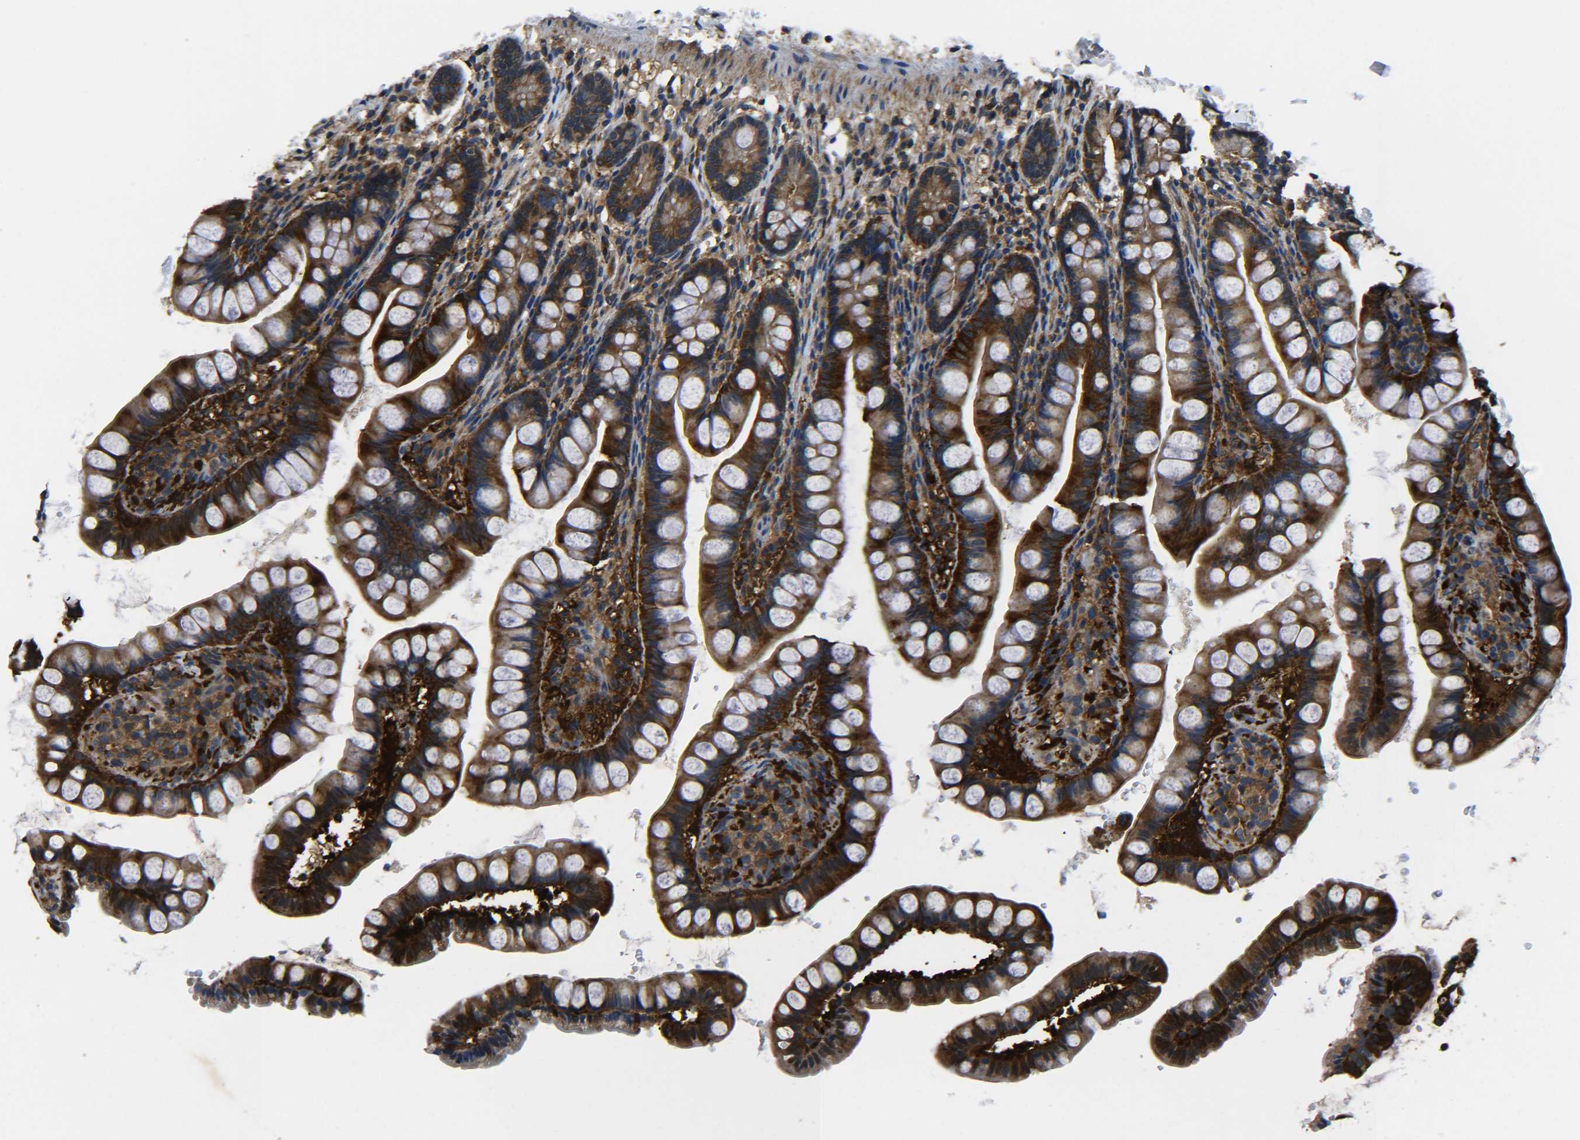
{"staining": {"intensity": "strong", "quantity": ">75%", "location": "cytoplasmic/membranous"}, "tissue": "small intestine", "cell_type": "Glandular cells", "image_type": "normal", "snomed": [{"axis": "morphology", "description": "Normal tissue, NOS"}, {"axis": "topography", "description": "Small intestine"}], "caption": "This photomicrograph displays immunohistochemistry (IHC) staining of benign small intestine, with high strong cytoplasmic/membranous expression in approximately >75% of glandular cells.", "gene": "PREB", "patient": {"sex": "female", "age": 84}}